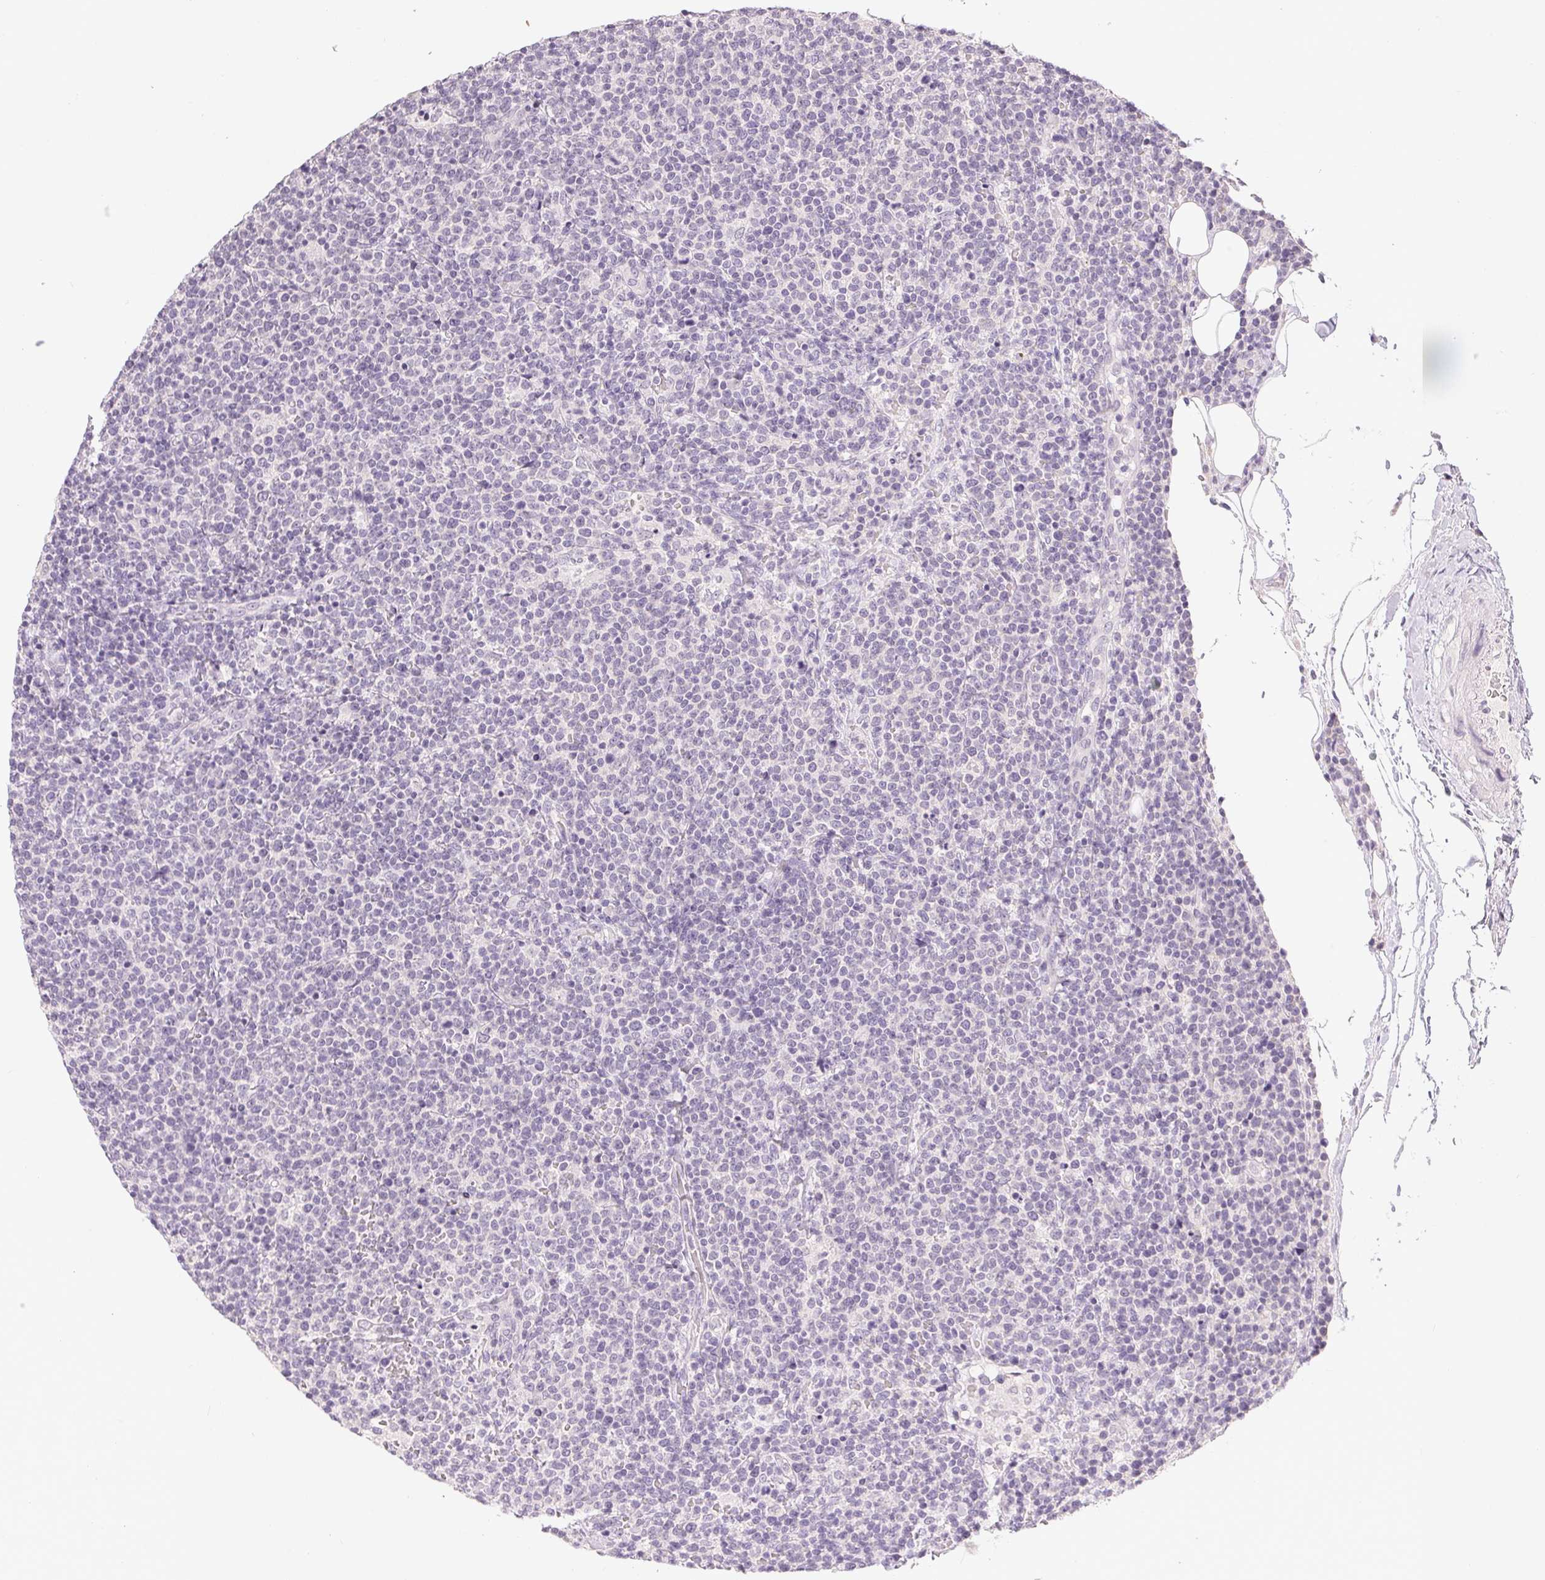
{"staining": {"intensity": "negative", "quantity": "none", "location": "none"}, "tissue": "lymphoma", "cell_type": "Tumor cells", "image_type": "cancer", "snomed": [{"axis": "morphology", "description": "Malignant lymphoma, non-Hodgkin's type, High grade"}, {"axis": "topography", "description": "Lymph node"}], "caption": "There is no significant staining in tumor cells of high-grade malignant lymphoma, non-Hodgkin's type.", "gene": "SFTPD", "patient": {"sex": "male", "age": 61}}